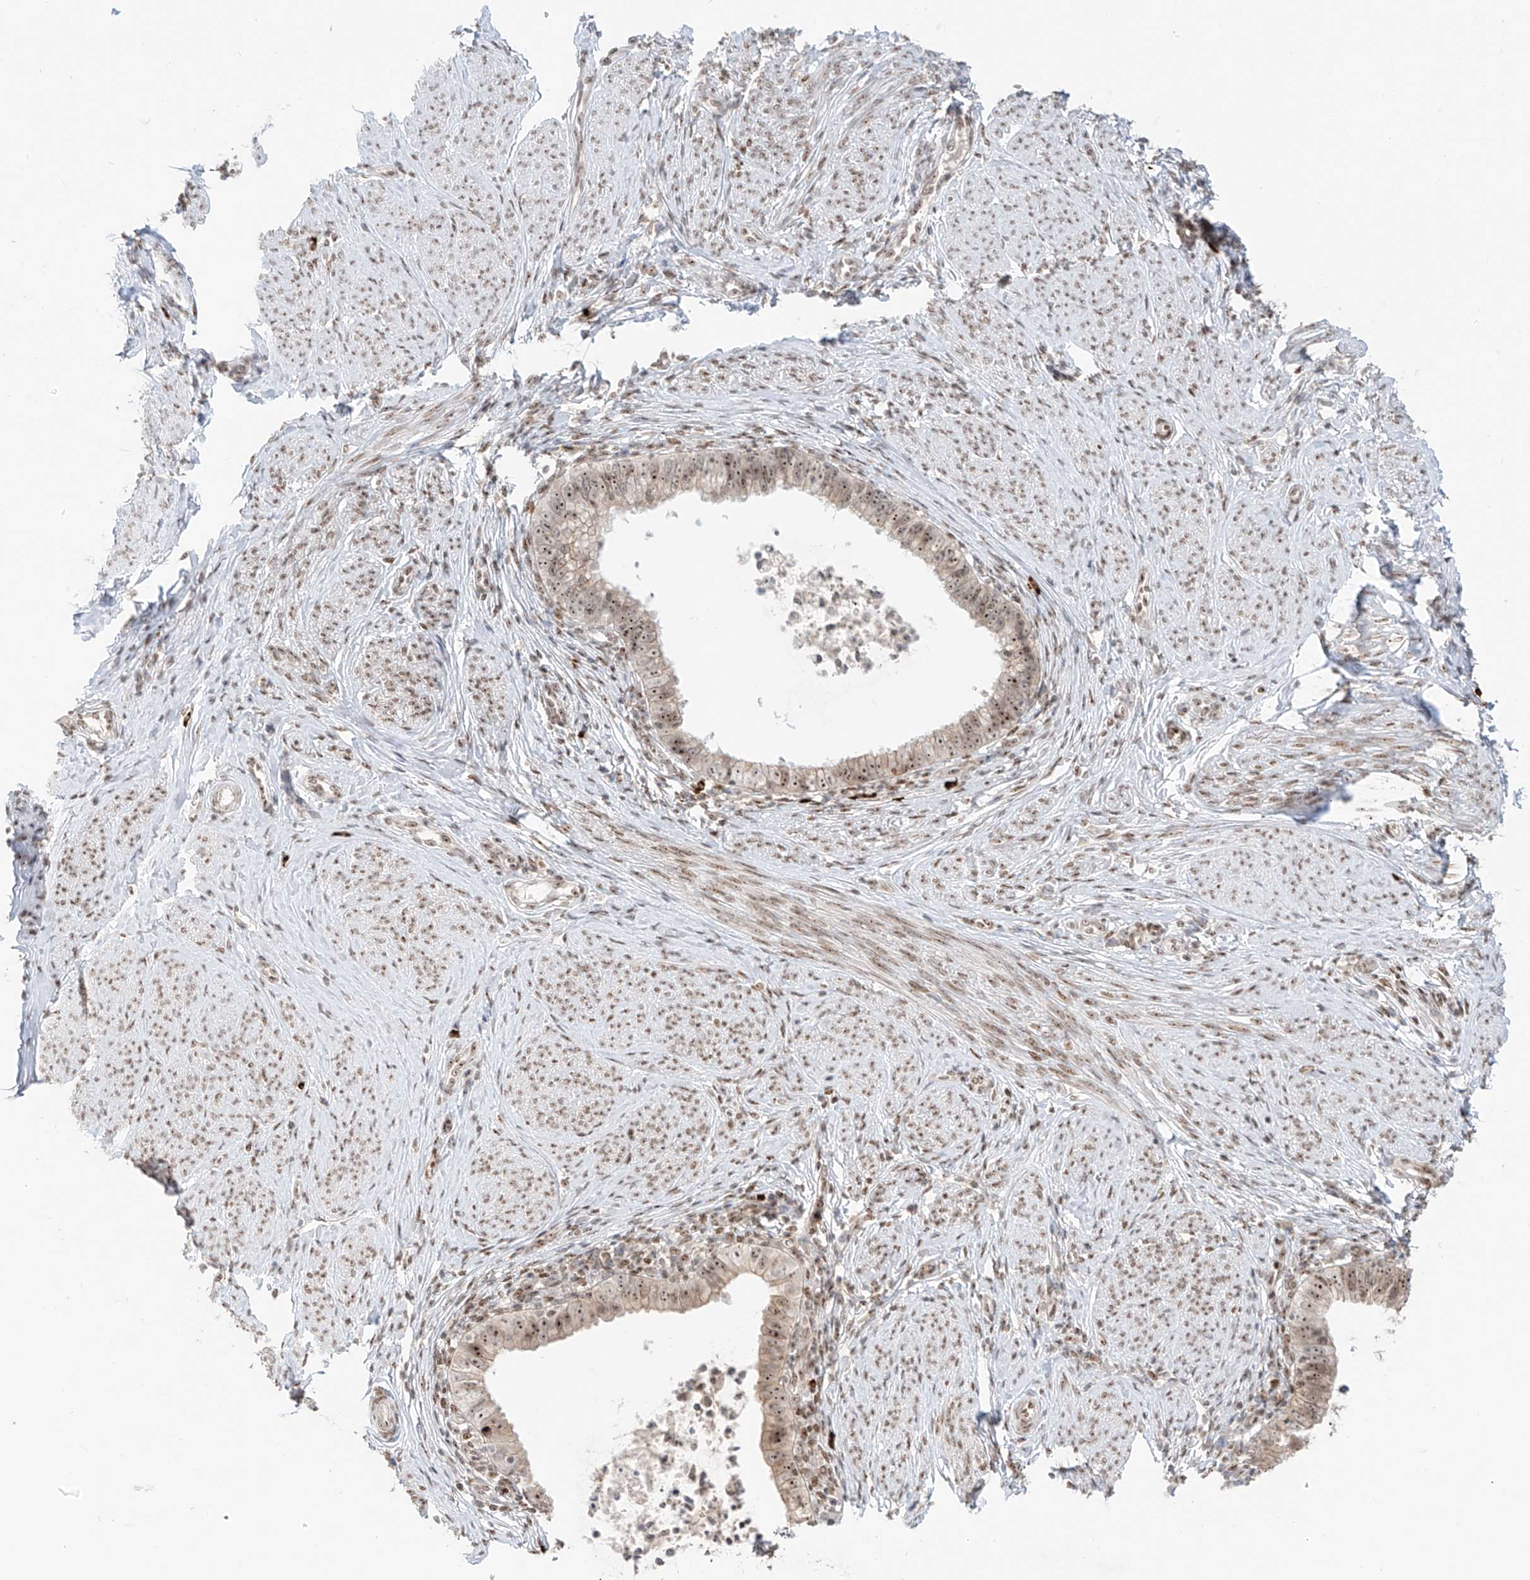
{"staining": {"intensity": "moderate", "quantity": ">75%", "location": "cytoplasmic/membranous,nuclear"}, "tissue": "cervical cancer", "cell_type": "Tumor cells", "image_type": "cancer", "snomed": [{"axis": "morphology", "description": "Adenocarcinoma, NOS"}, {"axis": "topography", "description": "Cervix"}], "caption": "Immunohistochemical staining of cervical cancer (adenocarcinoma) demonstrates medium levels of moderate cytoplasmic/membranous and nuclear positivity in approximately >75% of tumor cells.", "gene": "ZNF512", "patient": {"sex": "female", "age": 36}}